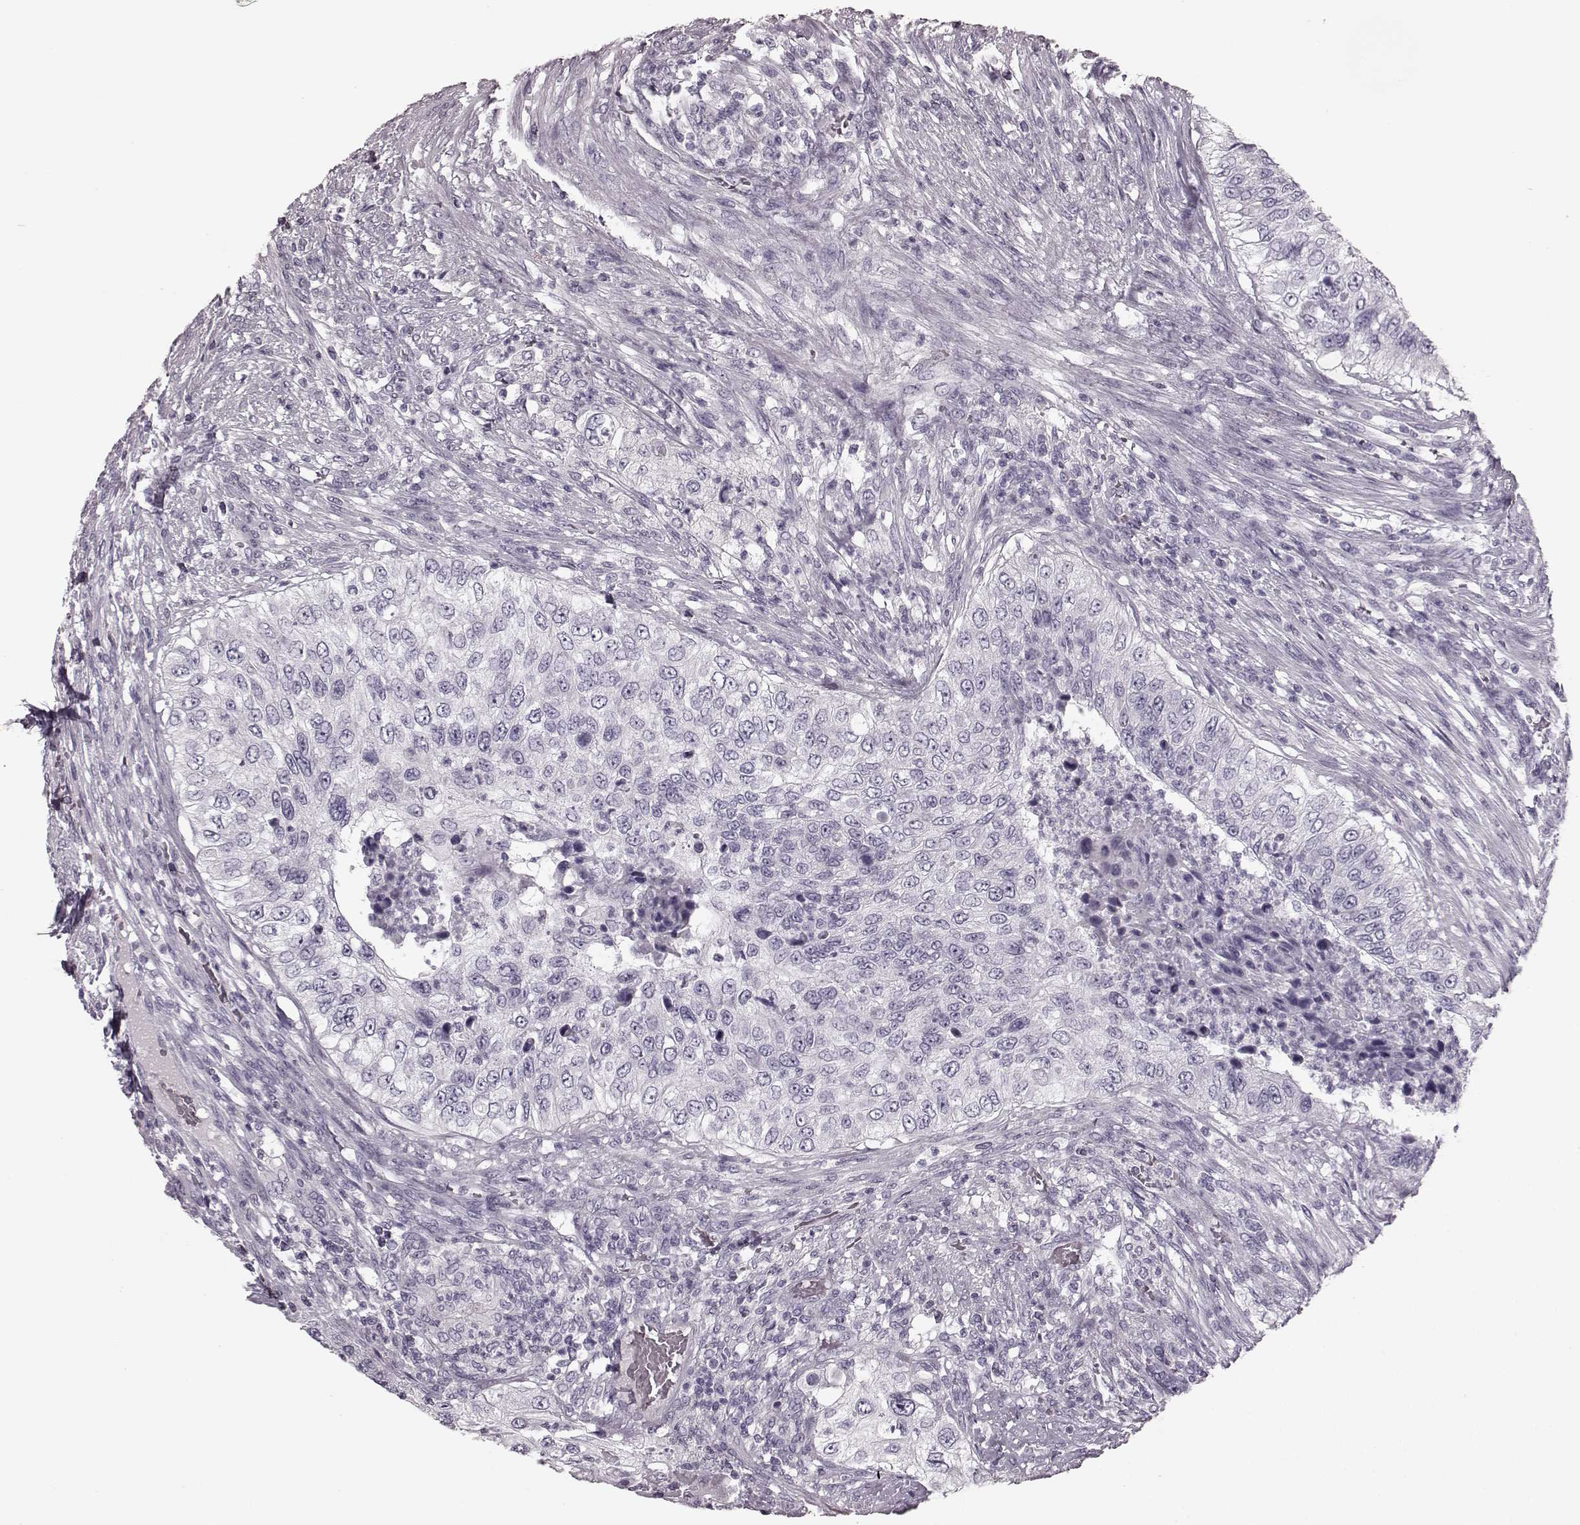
{"staining": {"intensity": "negative", "quantity": "none", "location": "none"}, "tissue": "urothelial cancer", "cell_type": "Tumor cells", "image_type": "cancer", "snomed": [{"axis": "morphology", "description": "Urothelial carcinoma, High grade"}, {"axis": "topography", "description": "Urinary bladder"}], "caption": "This is an immunohistochemistry (IHC) photomicrograph of human urothelial cancer. There is no staining in tumor cells.", "gene": "TRPM1", "patient": {"sex": "female", "age": 60}}